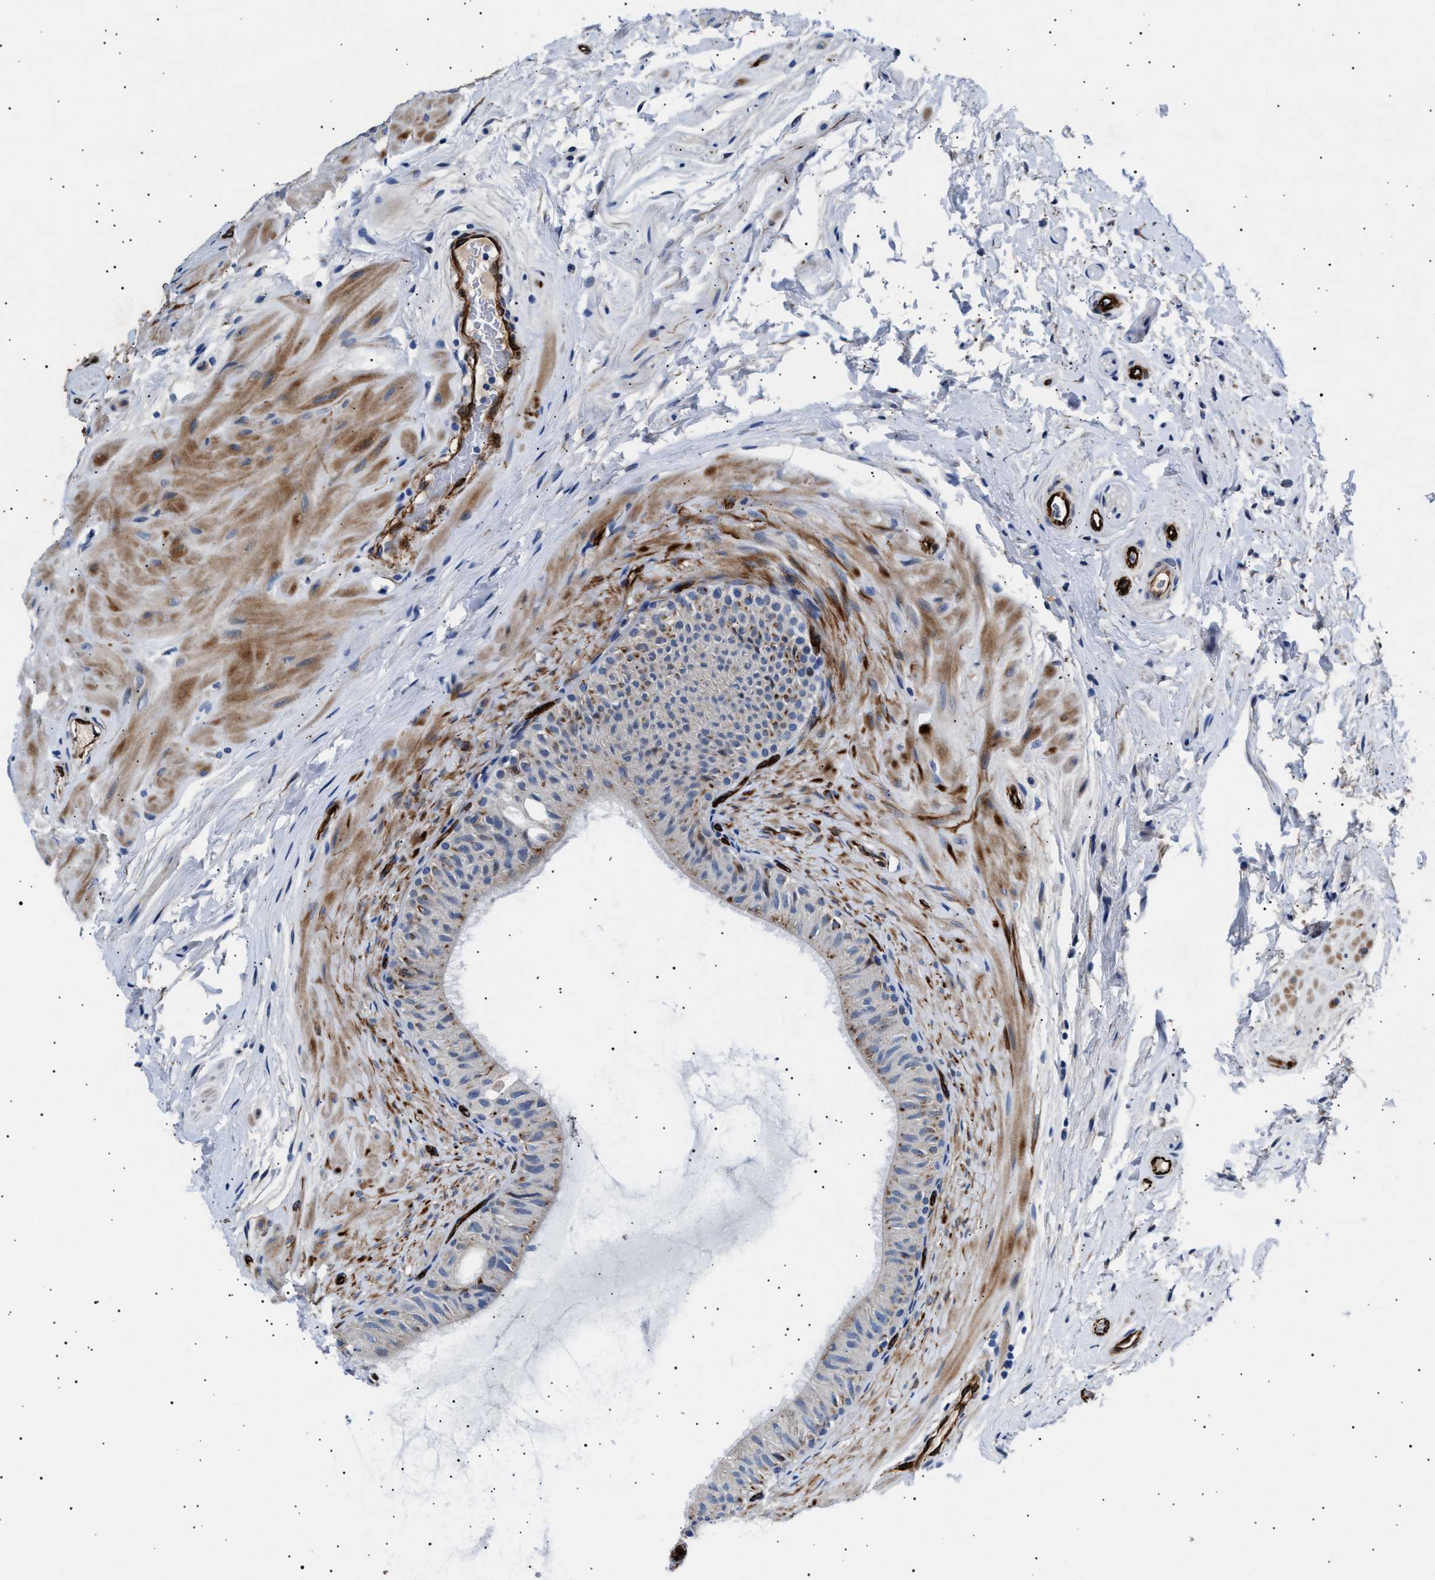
{"staining": {"intensity": "moderate", "quantity": "<25%", "location": "cytoplasmic/membranous"}, "tissue": "epididymis", "cell_type": "Glandular cells", "image_type": "normal", "snomed": [{"axis": "morphology", "description": "Normal tissue, NOS"}, {"axis": "topography", "description": "Epididymis"}], "caption": "Immunohistochemical staining of unremarkable human epididymis shows low levels of moderate cytoplasmic/membranous positivity in approximately <25% of glandular cells. (DAB IHC with brightfield microscopy, high magnification).", "gene": "OLFML2A", "patient": {"sex": "male", "age": 34}}